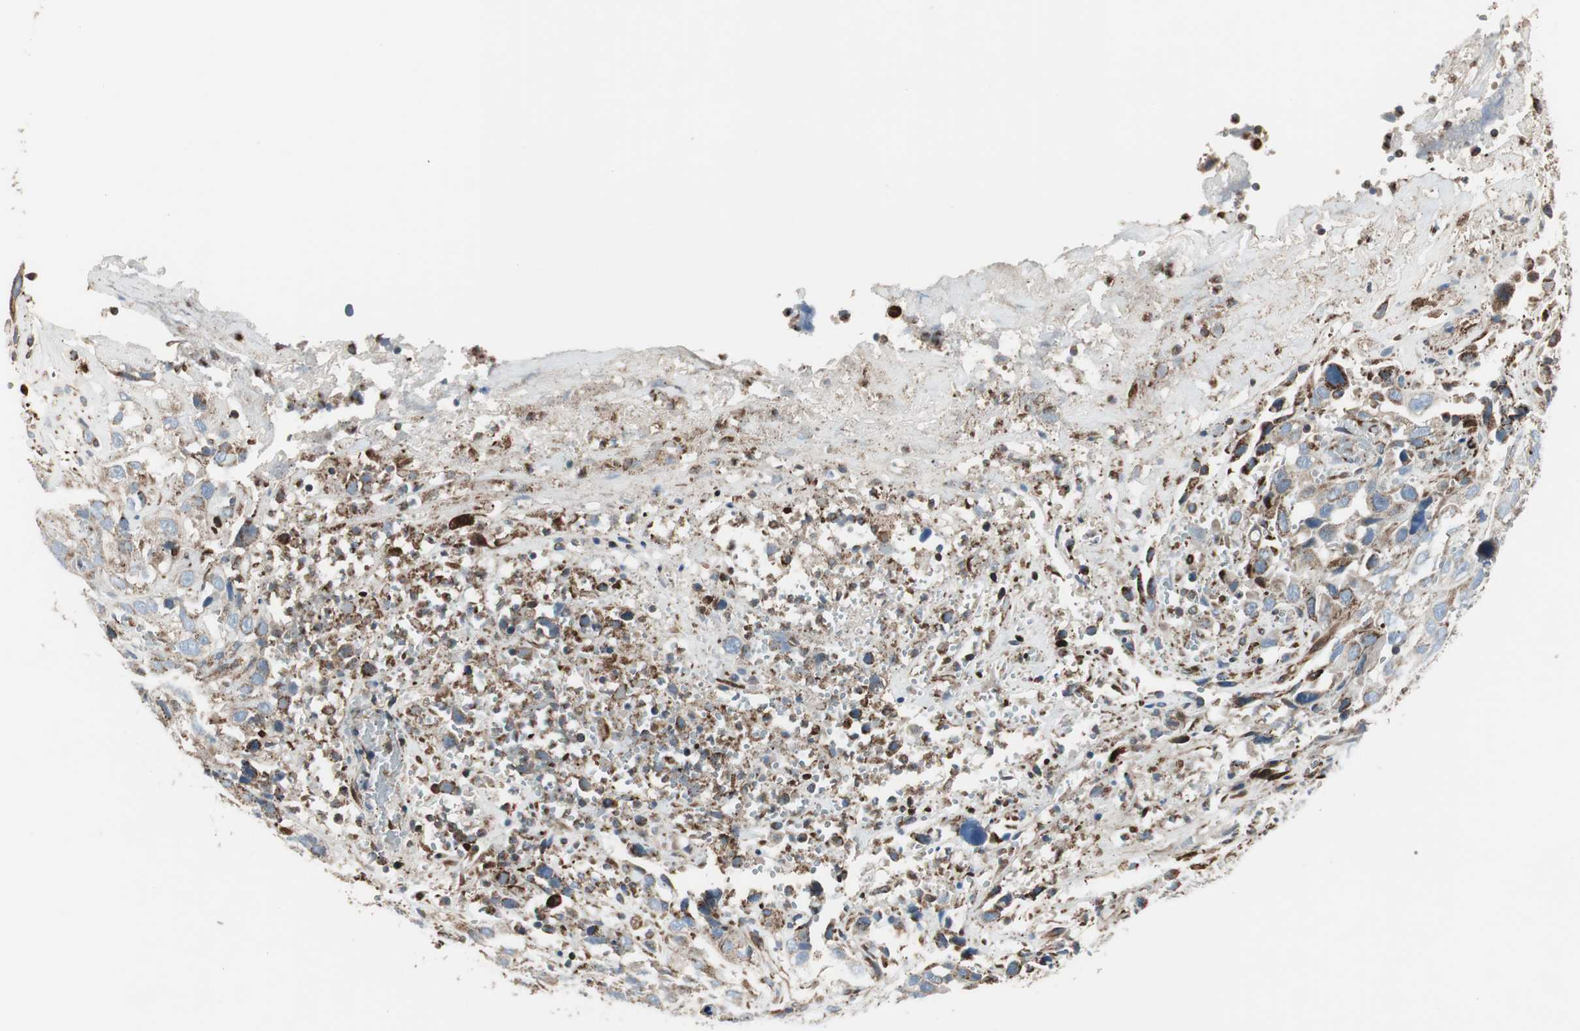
{"staining": {"intensity": "weak", "quantity": ">75%", "location": "cytoplasmic/membranous"}, "tissue": "cervical cancer", "cell_type": "Tumor cells", "image_type": "cancer", "snomed": [{"axis": "morphology", "description": "Squamous cell carcinoma, NOS"}, {"axis": "topography", "description": "Cervix"}], "caption": "Tumor cells reveal weak cytoplasmic/membranous expression in about >75% of cells in cervical cancer (squamous cell carcinoma).", "gene": "SRCIN1", "patient": {"sex": "female", "age": 32}}